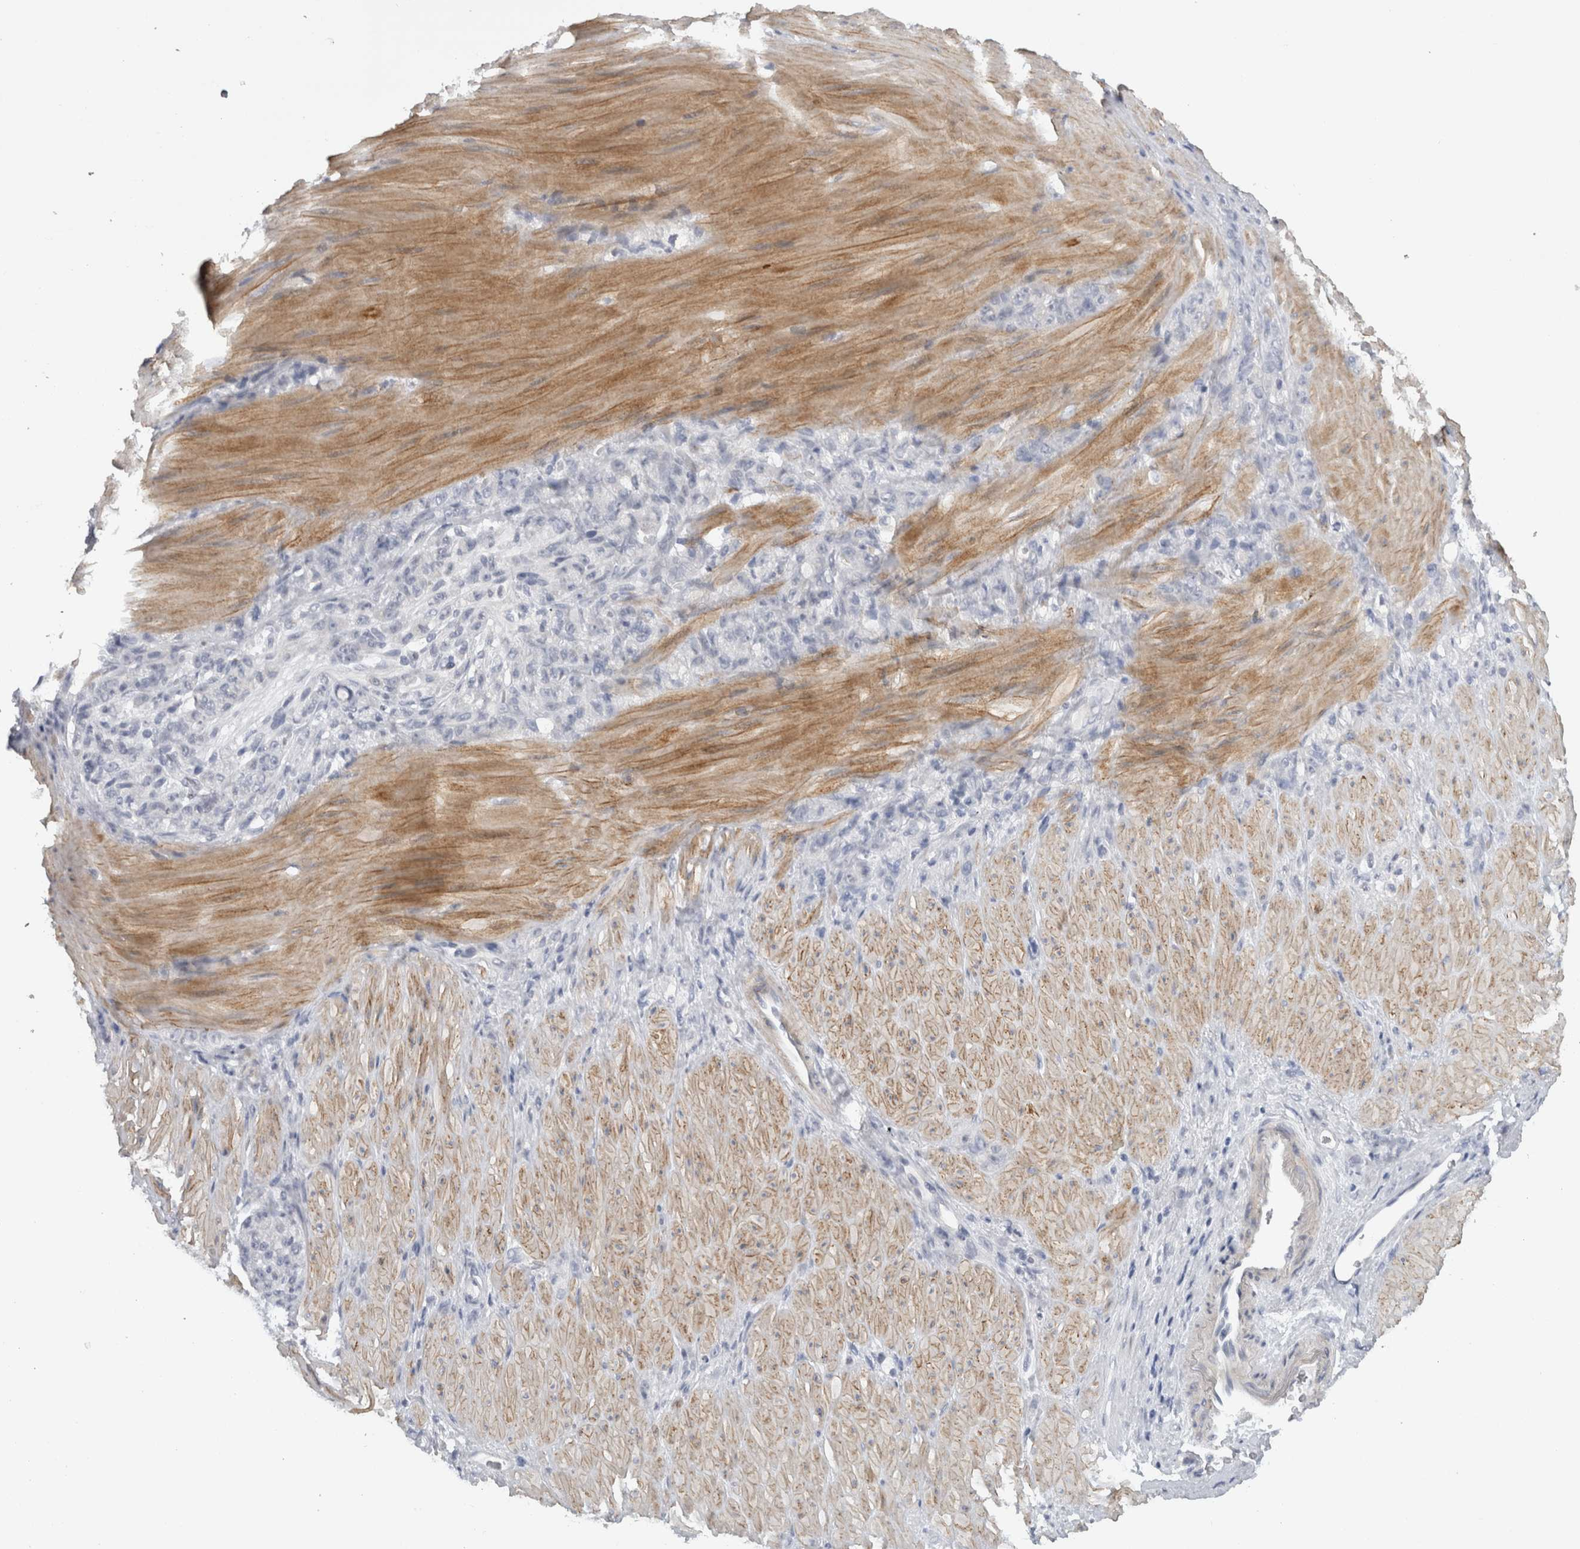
{"staining": {"intensity": "negative", "quantity": "none", "location": "none"}, "tissue": "stomach cancer", "cell_type": "Tumor cells", "image_type": "cancer", "snomed": [{"axis": "morphology", "description": "Normal tissue, NOS"}, {"axis": "morphology", "description": "Adenocarcinoma, NOS"}, {"axis": "topography", "description": "Stomach"}], "caption": "Immunohistochemistry image of stomach cancer stained for a protein (brown), which exhibits no expression in tumor cells. (Stains: DAB IHC with hematoxylin counter stain, Microscopy: brightfield microscopy at high magnification).", "gene": "MGAT1", "patient": {"sex": "male", "age": 82}}